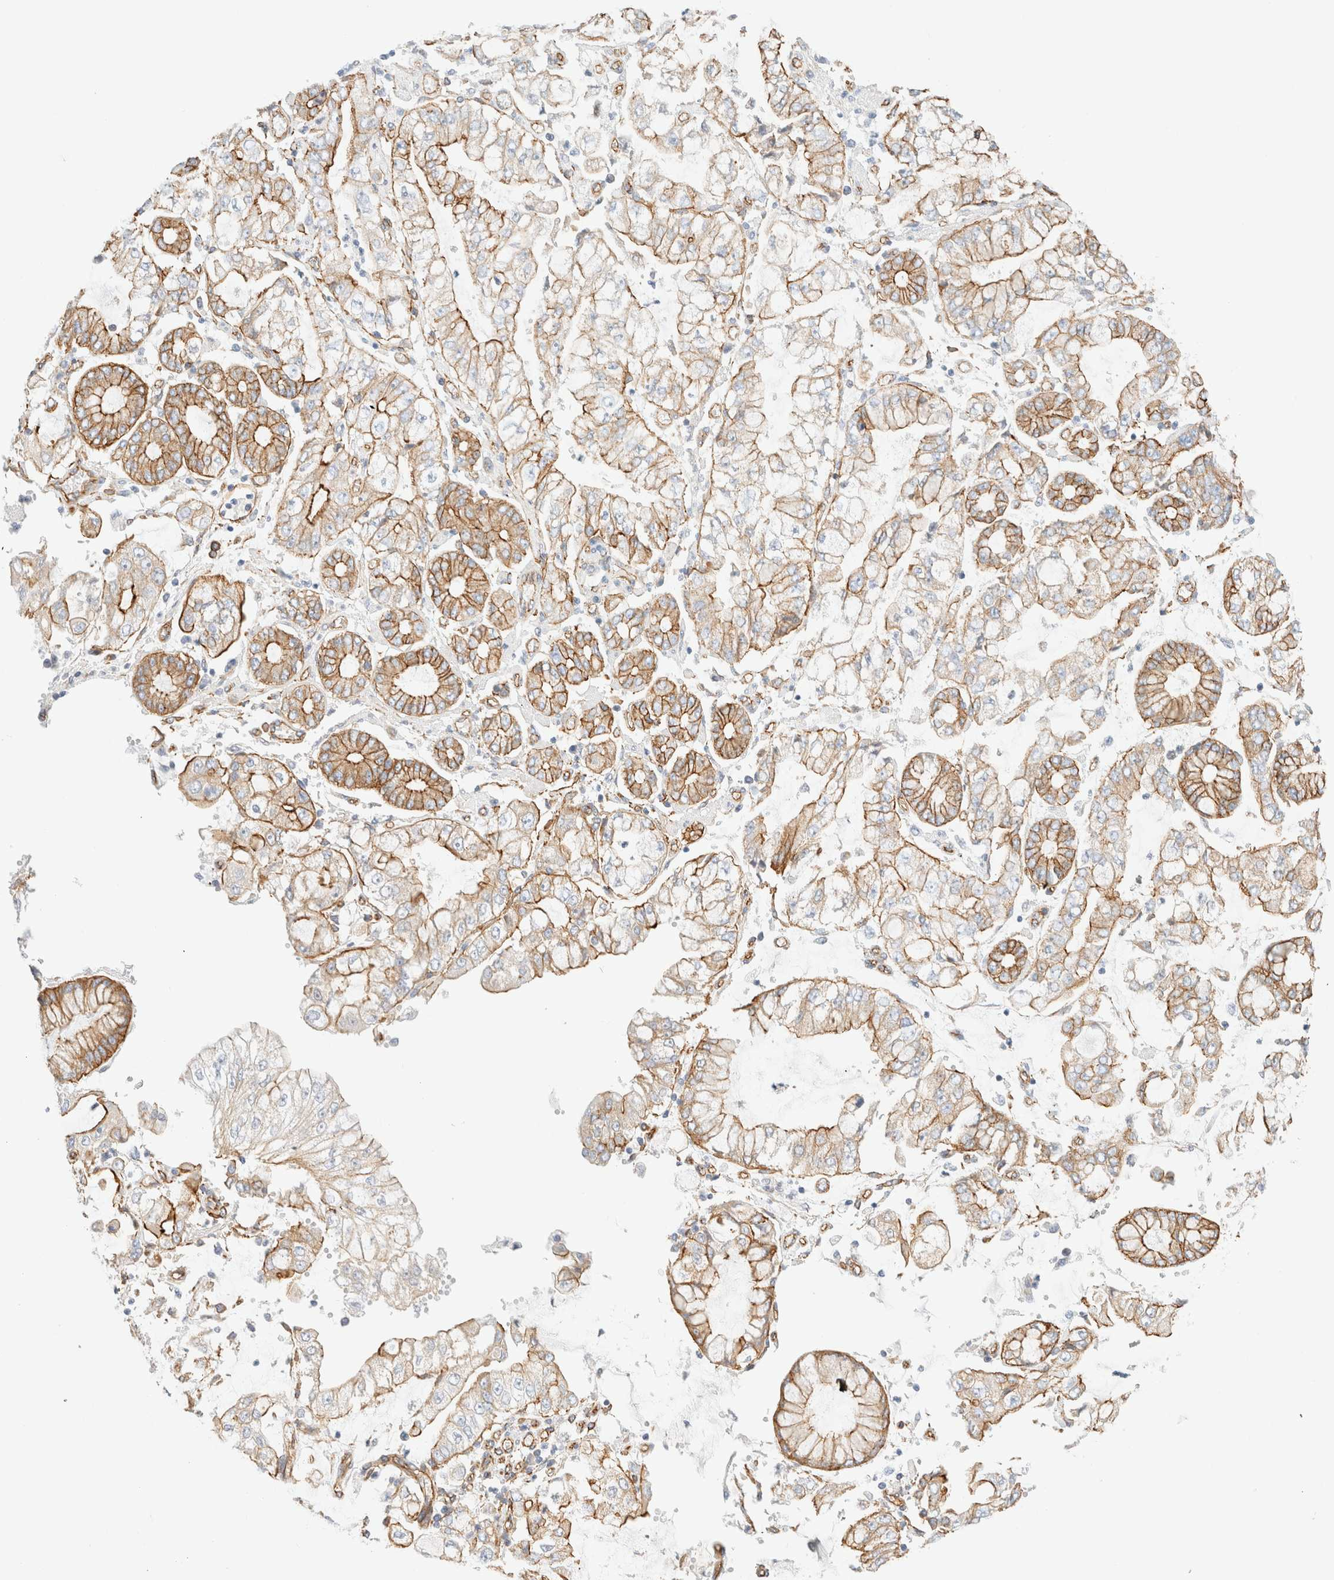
{"staining": {"intensity": "moderate", "quantity": ">75%", "location": "cytoplasmic/membranous"}, "tissue": "stomach cancer", "cell_type": "Tumor cells", "image_type": "cancer", "snomed": [{"axis": "morphology", "description": "Adenocarcinoma, NOS"}, {"axis": "topography", "description": "Stomach"}], "caption": "A brown stain shows moderate cytoplasmic/membranous positivity of a protein in human stomach adenocarcinoma tumor cells.", "gene": "CYB5R4", "patient": {"sex": "male", "age": 76}}